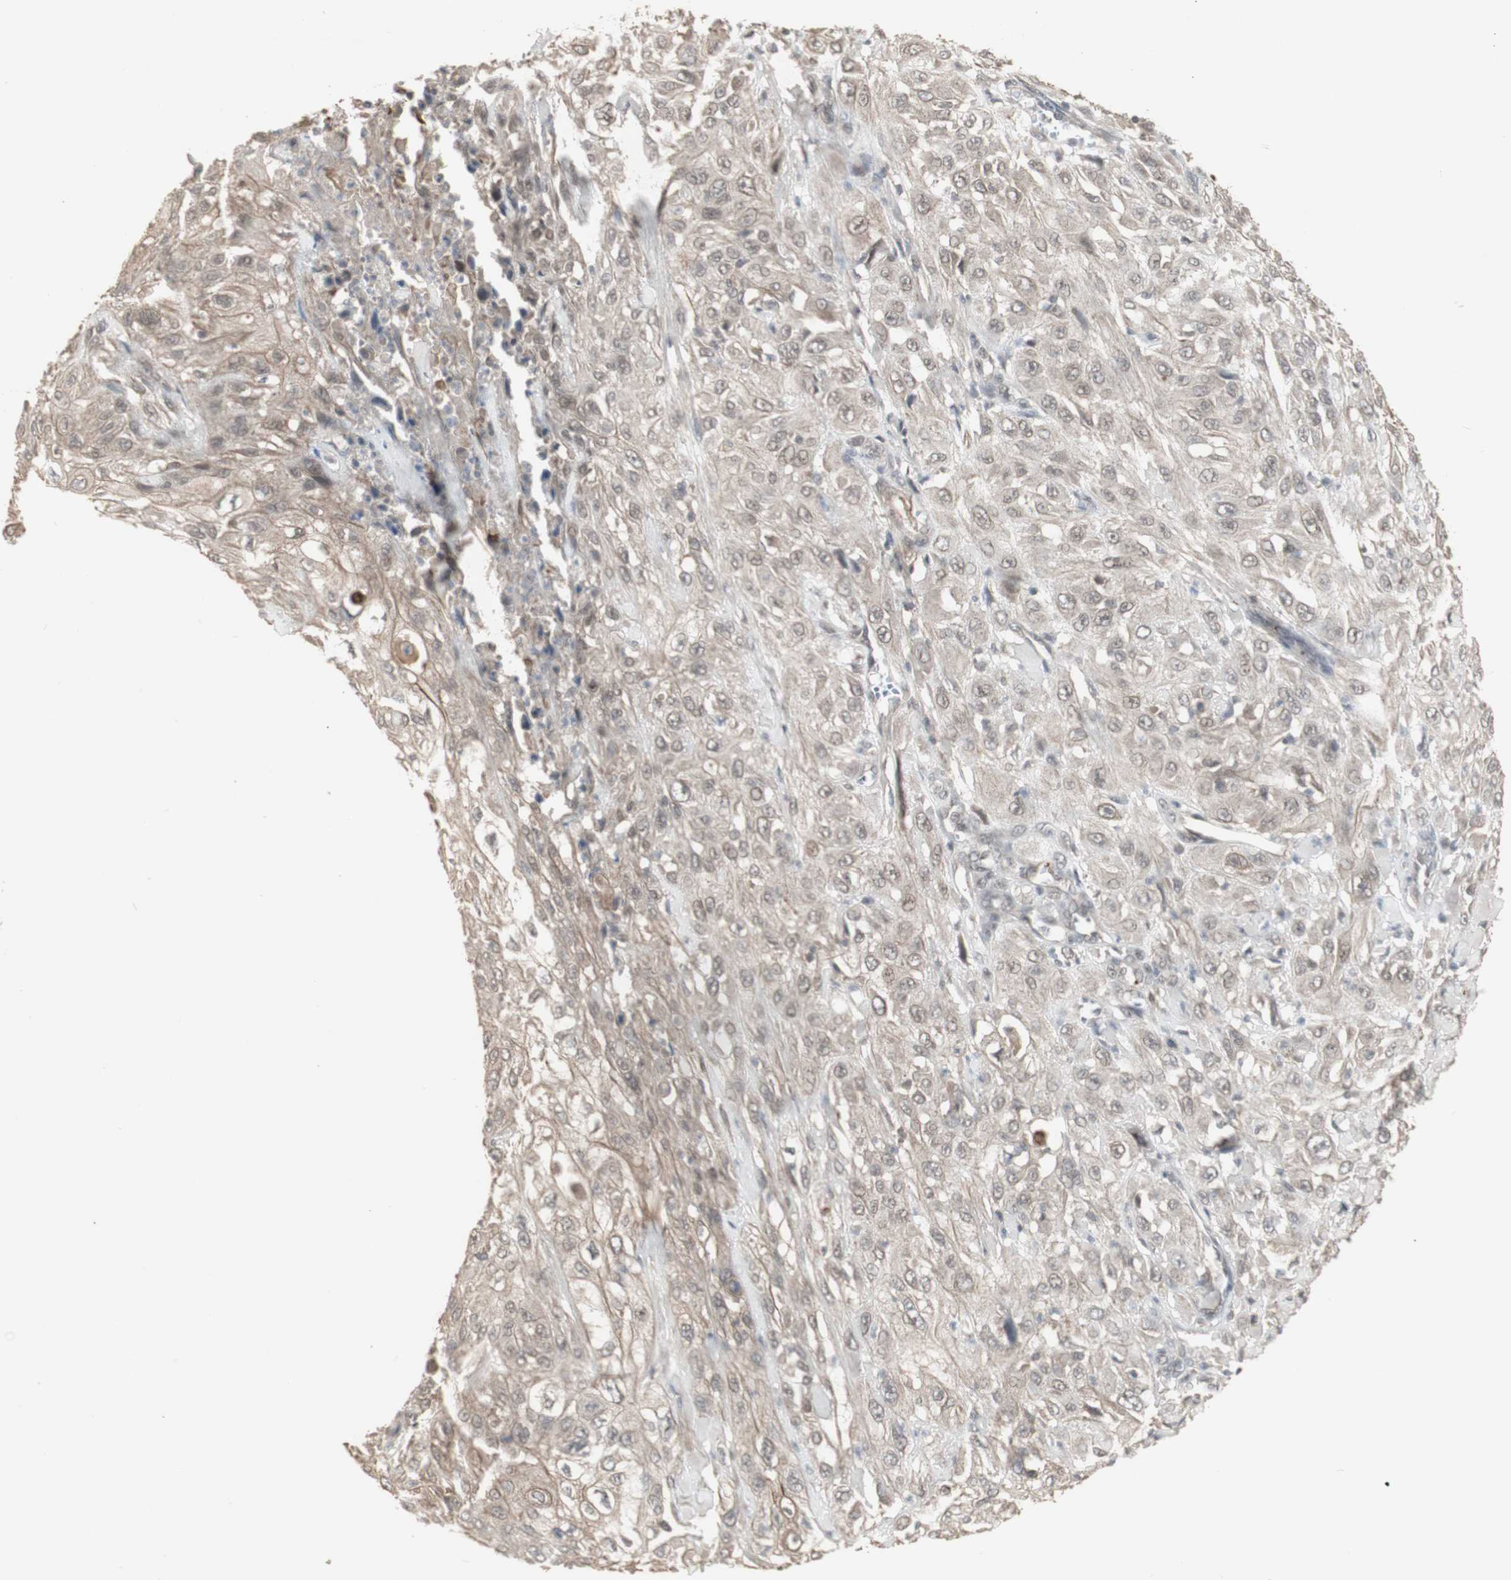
{"staining": {"intensity": "weak", "quantity": ">75%", "location": "cytoplasmic/membranous"}, "tissue": "skin cancer", "cell_type": "Tumor cells", "image_type": "cancer", "snomed": [{"axis": "morphology", "description": "Squamous cell carcinoma, NOS"}, {"axis": "morphology", "description": "Squamous cell carcinoma, metastatic, NOS"}, {"axis": "topography", "description": "Skin"}, {"axis": "topography", "description": "Lymph node"}], "caption": "Brown immunohistochemical staining in metastatic squamous cell carcinoma (skin) demonstrates weak cytoplasmic/membranous expression in approximately >75% of tumor cells. Nuclei are stained in blue.", "gene": "ALOX12", "patient": {"sex": "male", "age": 75}}